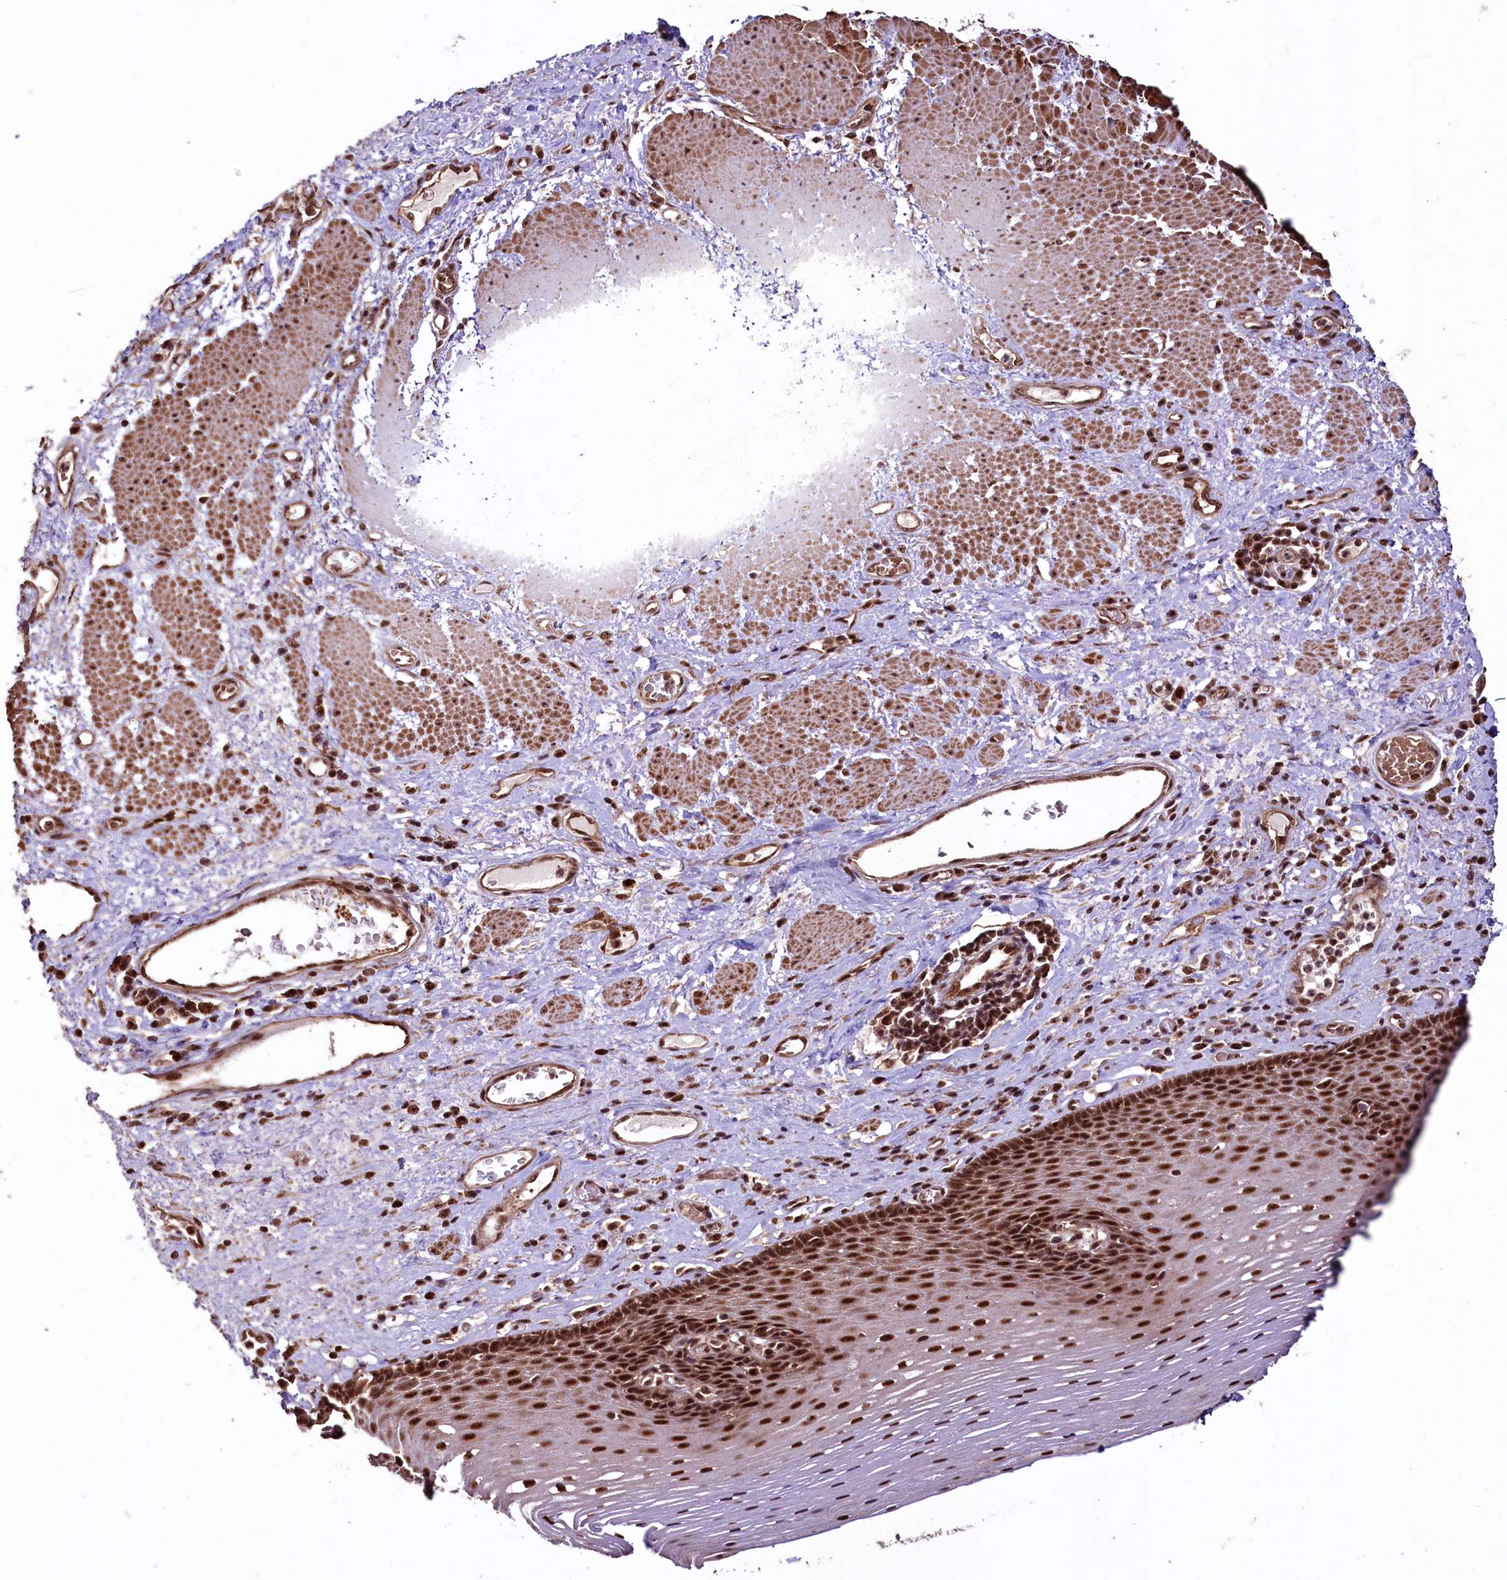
{"staining": {"intensity": "strong", "quantity": ">75%", "location": "nuclear"}, "tissue": "esophagus", "cell_type": "Squamous epithelial cells", "image_type": "normal", "snomed": [{"axis": "morphology", "description": "Normal tissue, NOS"}, {"axis": "morphology", "description": "Adenocarcinoma, NOS"}, {"axis": "topography", "description": "Esophagus"}], "caption": "IHC photomicrograph of unremarkable esophagus stained for a protein (brown), which reveals high levels of strong nuclear expression in approximately >75% of squamous epithelial cells.", "gene": "SFSWAP", "patient": {"sex": "male", "age": 62}}